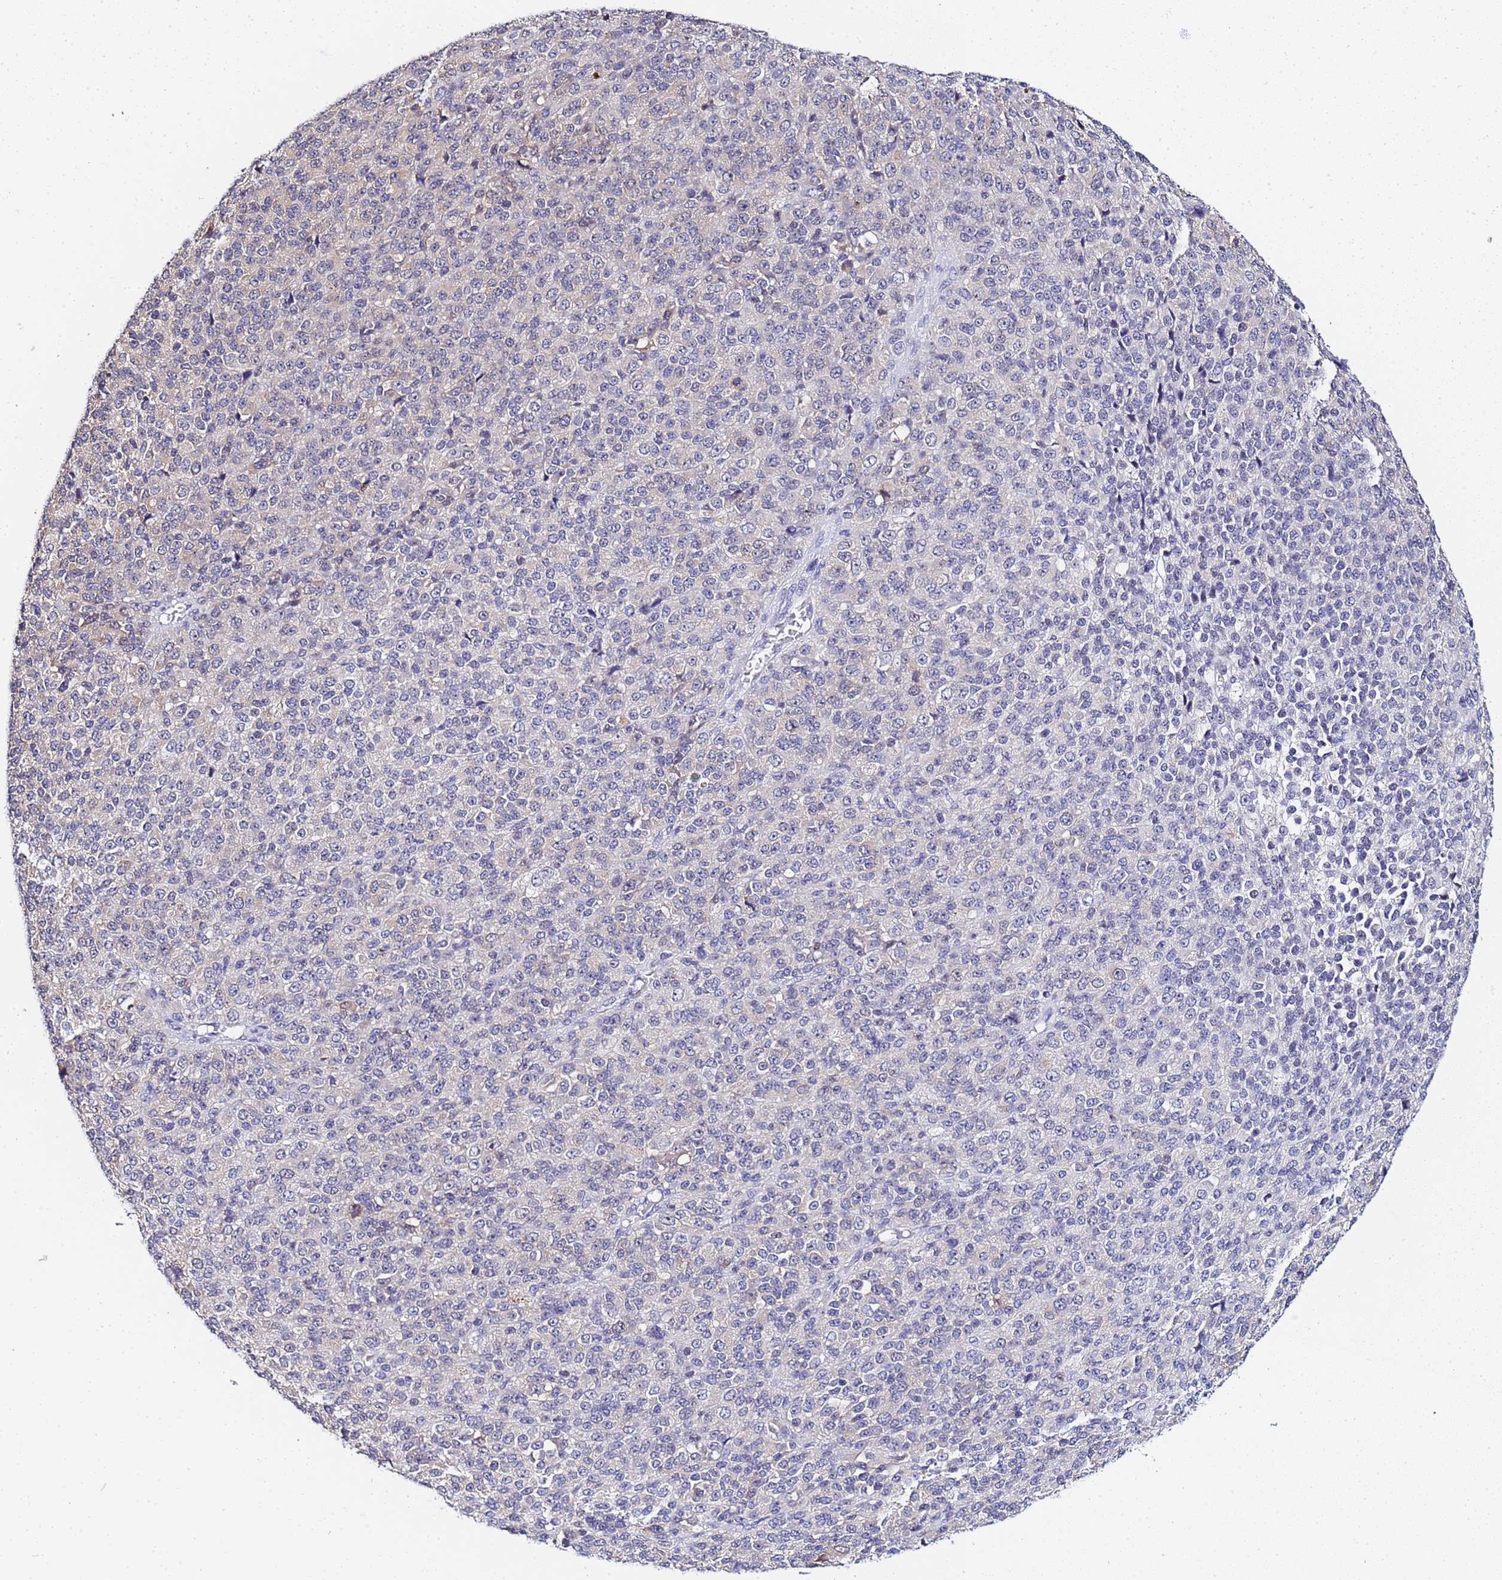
{"staining": {"intensity": "negative", "quantity": "none", "location": "none"}, "tissue": "melanoma", "cell_type": "Tumor cells", "image_type": "cancer", "snomed": [{"axis": "morphology", "description": "Malignant melanoma, Metastatic site"}, {"axis": "topography", "description": "Brain"}], "caption": "Immunohistochemical staining of human melanoma shows no significant staining in tumor cells.", "gene": "ACTL6B", "patient": {"sex": "female", "age": 56}}